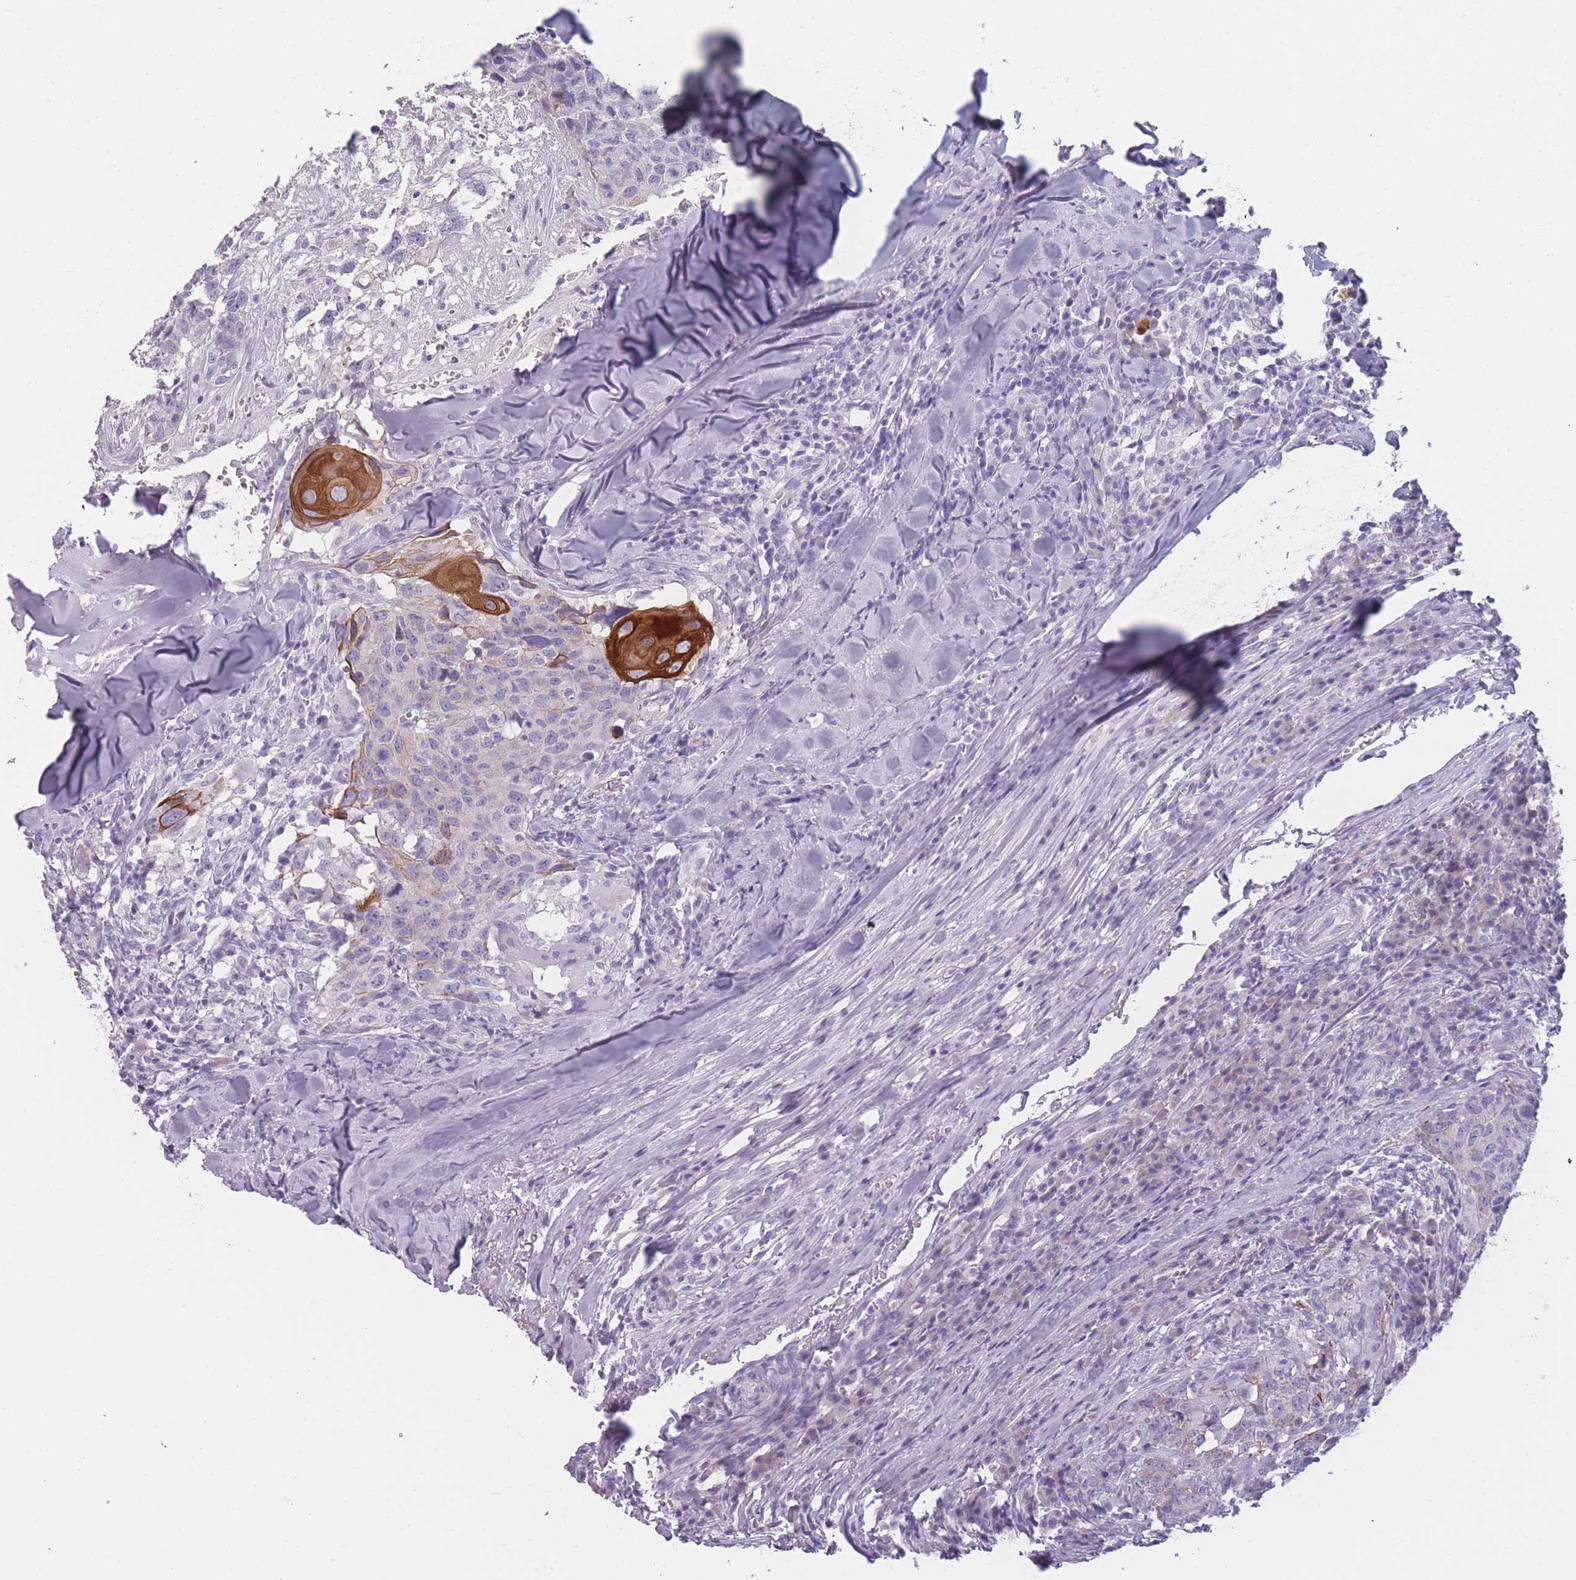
{"staining": {"intensity": "strong", "quantity": "<25%", "location": "cytoplasmic/membranous"}, "tissue": "head and neck cancer", "cell_type": "Tumor cells", "image_type": "cancer", "snomed": [{"axis": "morphology", "description": "Normal tissue, NOS"}, {"axis": "morphology", "description": "Squamous cell carcinoma, NOS"}, {"axis": "topography", "description": "Skeletal muscle"}, {"axis": "topography", "description": "Vascular tissue"}, {"axis": "topography", "description": "Peripheral nerve tissue"}, {"axis": "topography", "description": "Head-Neck"}], "caption": "Head and neck squamous cell carcinoma was stained to show a protein in brown. There is medium levels of strong cytoplasmic/membranous positivity in about <25% of tumor cells. Using DAB (3,3'-diaminobenzidine) (brown) and hematoxylin (blue) stains, captured at high magnification using brightfield microscopy.", "gene": "PPFIA3", "patient": {"sex": "male", "age": 66}}